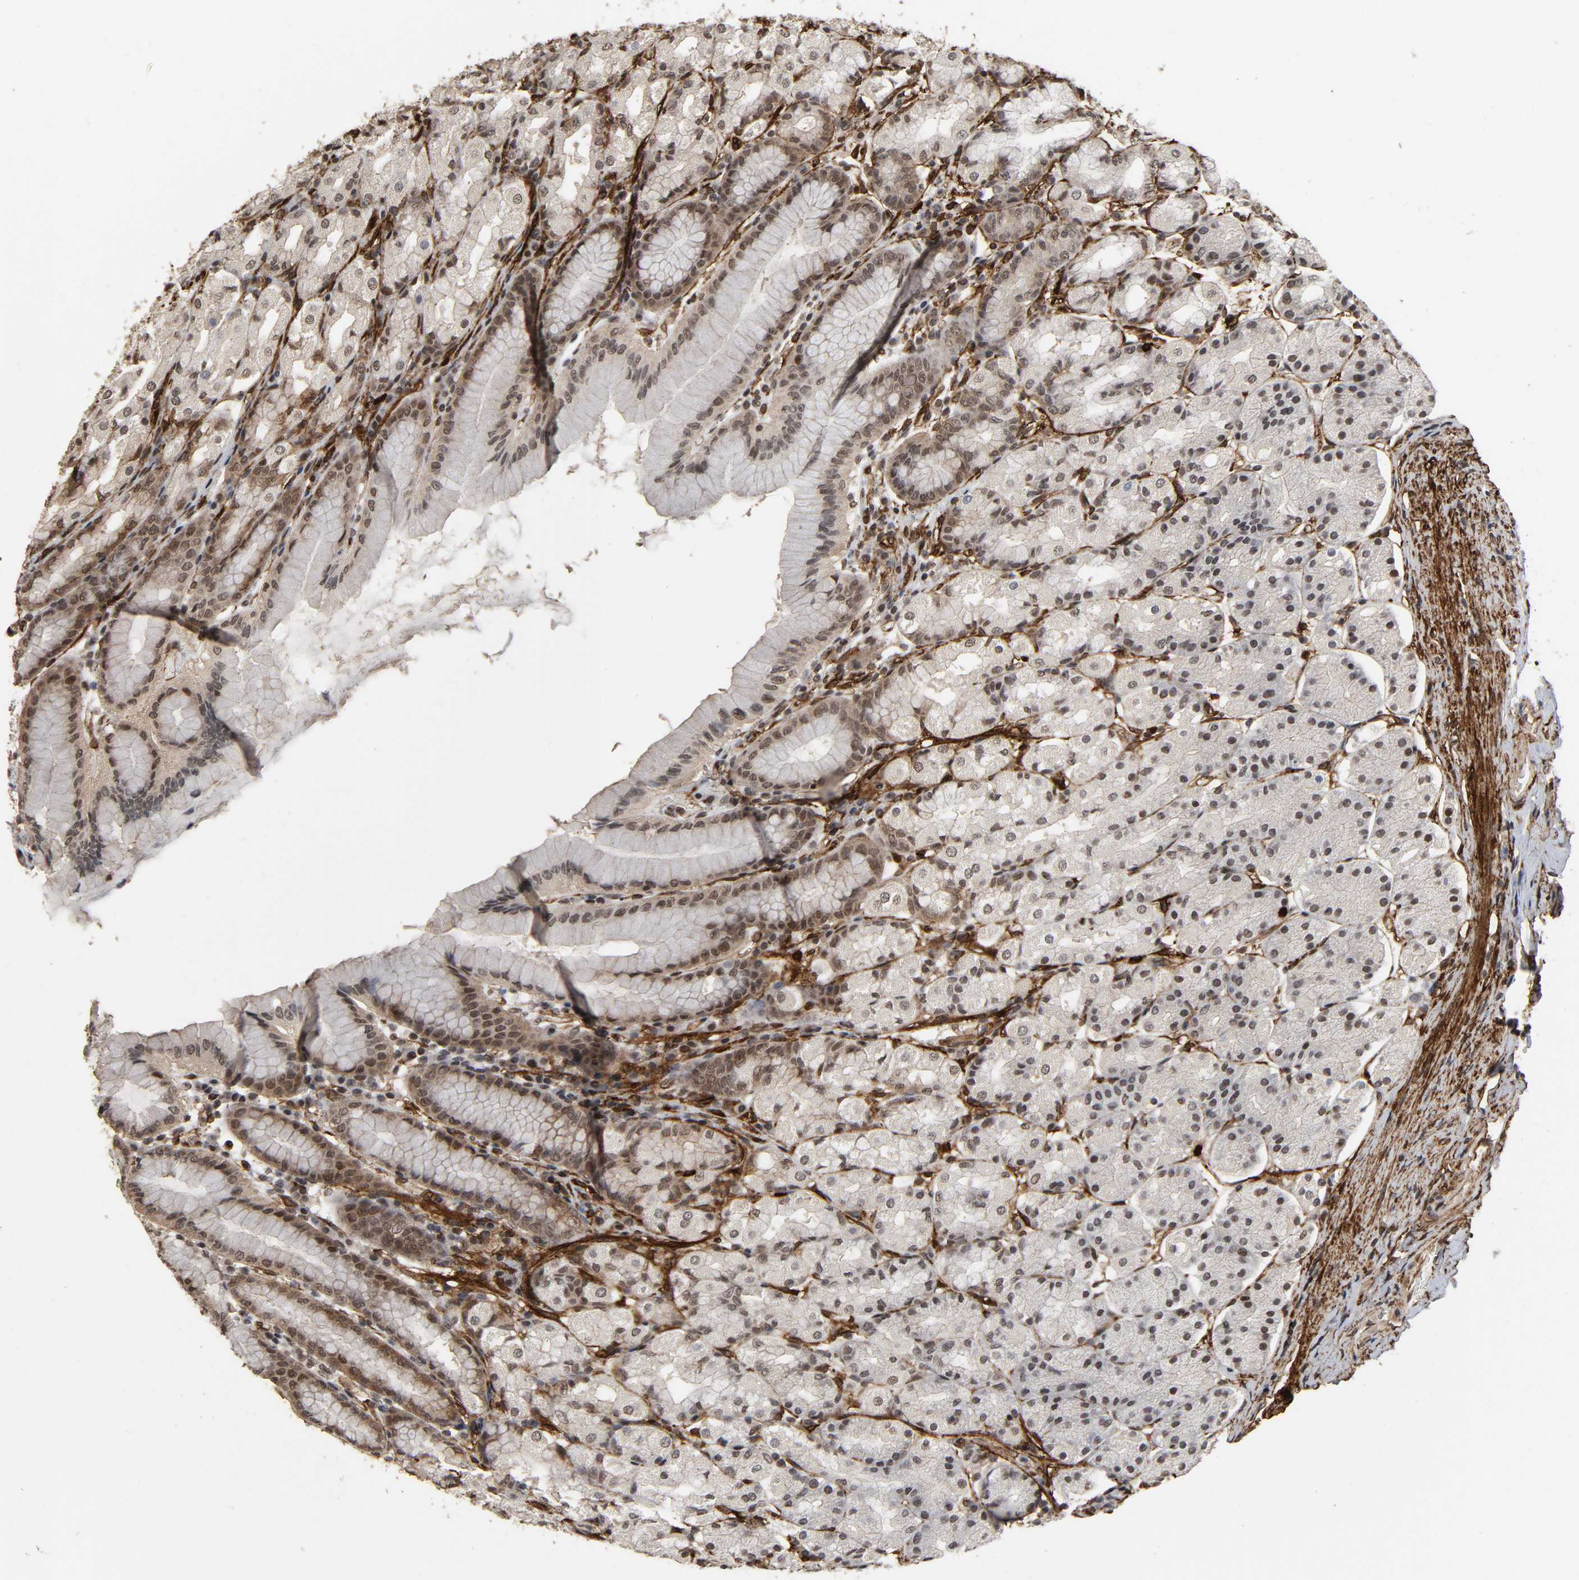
{"staining": {"intensity": "weak", "quantity": ">75%", "location": "nuclear"}, "tissue": "stomach", "cell_type": "Glandular cells", "image_type": "normal", "snomed": [{"axis": "morphology", "description": "Normal tissue, NOS"}, {"axis": "topography", "description": "Stomach, upper"}], "caption": "Protein staining demonstrates weak nuclear expression in approximately >75% of glandular cells in normal stomach.", "gene": "AHNAK2", "patient": {"sex": "male", "age": 68}}